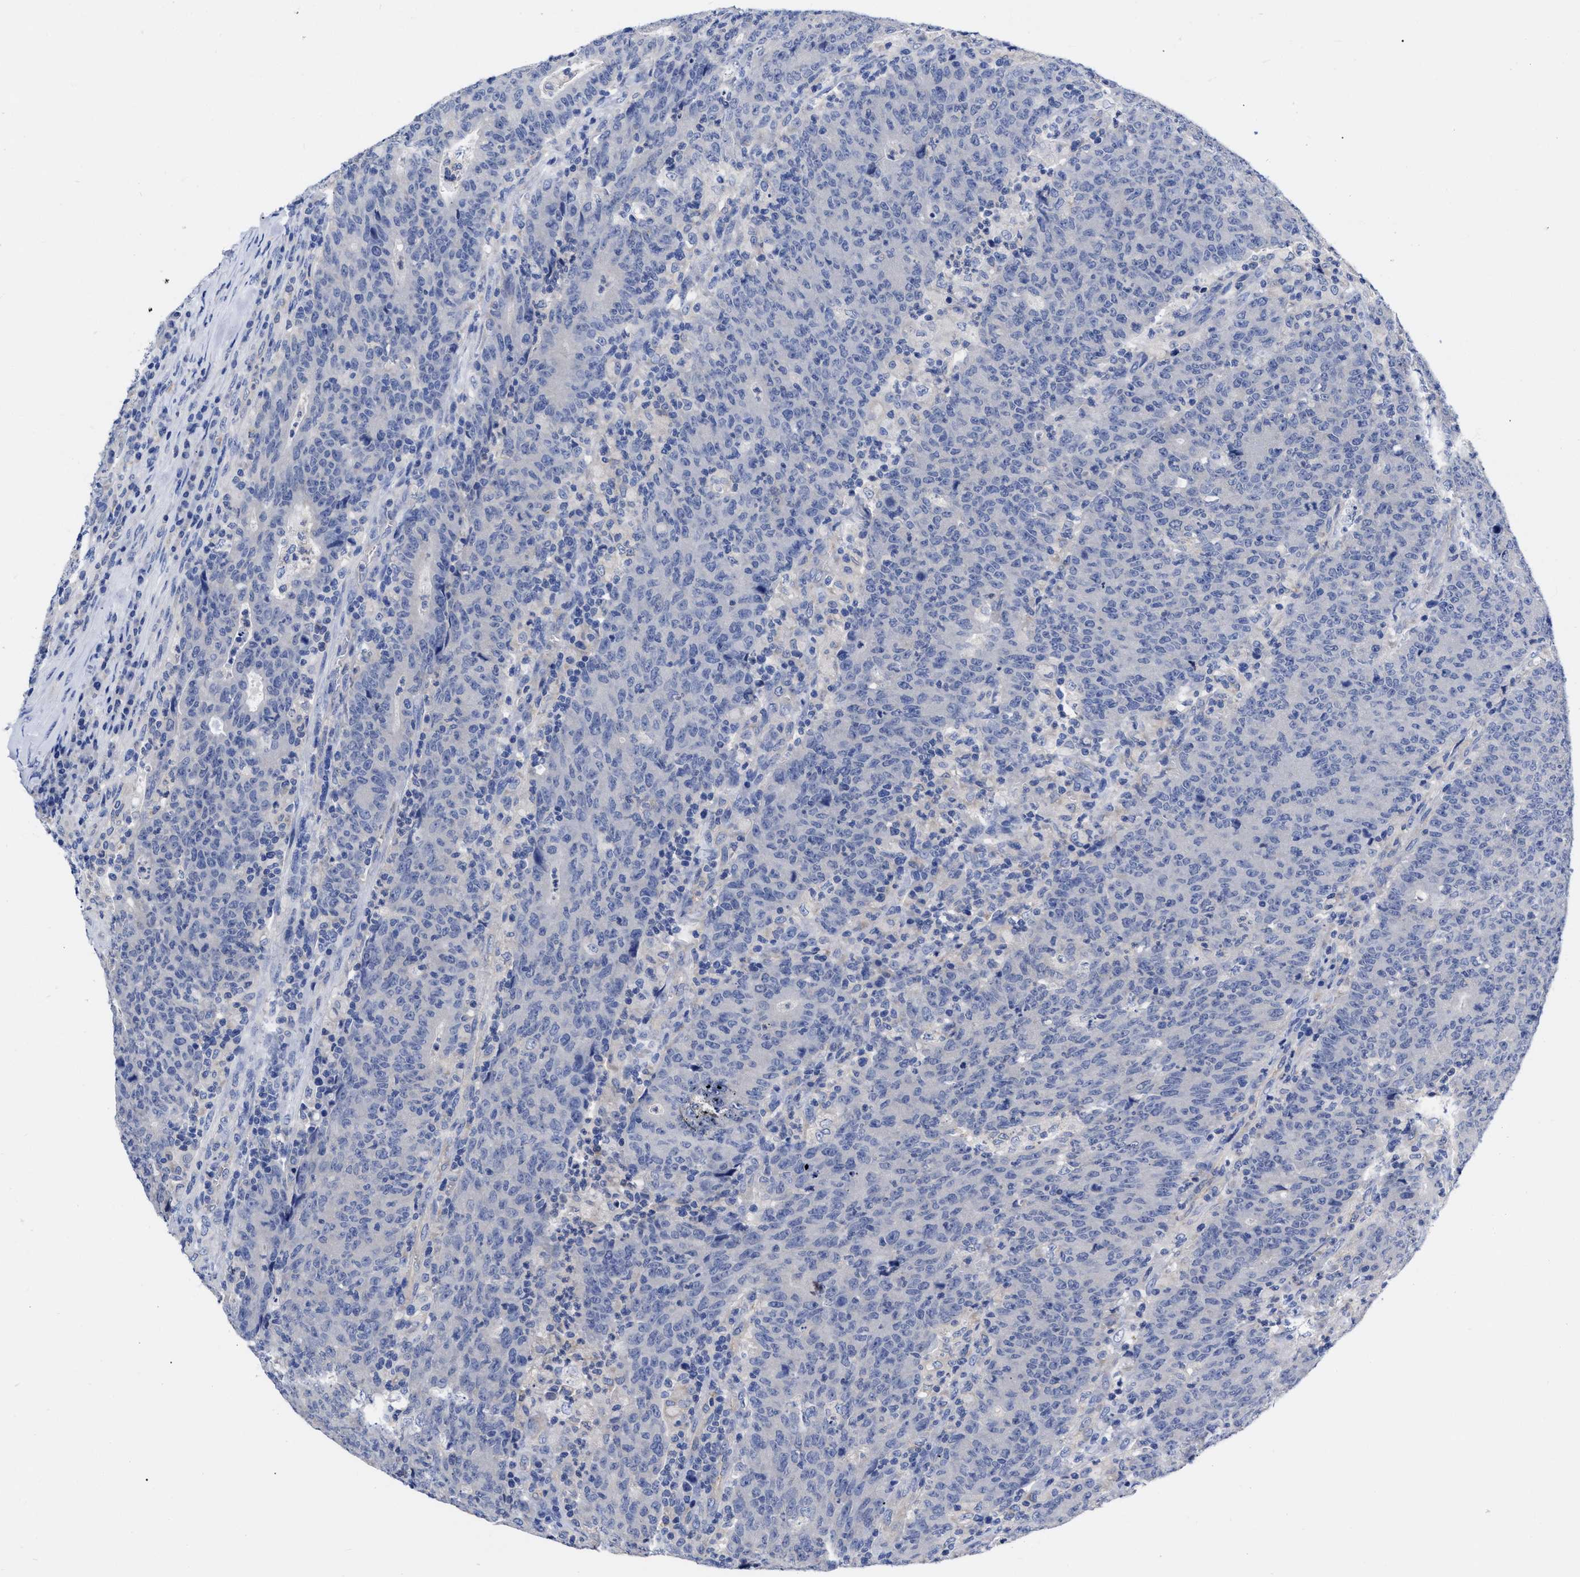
{"staining": {"intensity": "negative", "quantity": "none", "location": "none"}, "tissue": "colorectal cancer", "cell_type": "Tumor cells", "image_type": "cancer", "snomed": [{"axis": "morphology", "description": "Adenocarcinoma, NOS"}, {"axis": "topography", "description": "Colon"}], "caption": "This is a photomicrograph of immunohistochemistry staining of colorectal cancer (adenocarcinoma), which shows no positivity in tumor cells. Nuclei are stained in blue.", "gene": "IRAG2", "patient": {"sex": "female", "age": 75}}